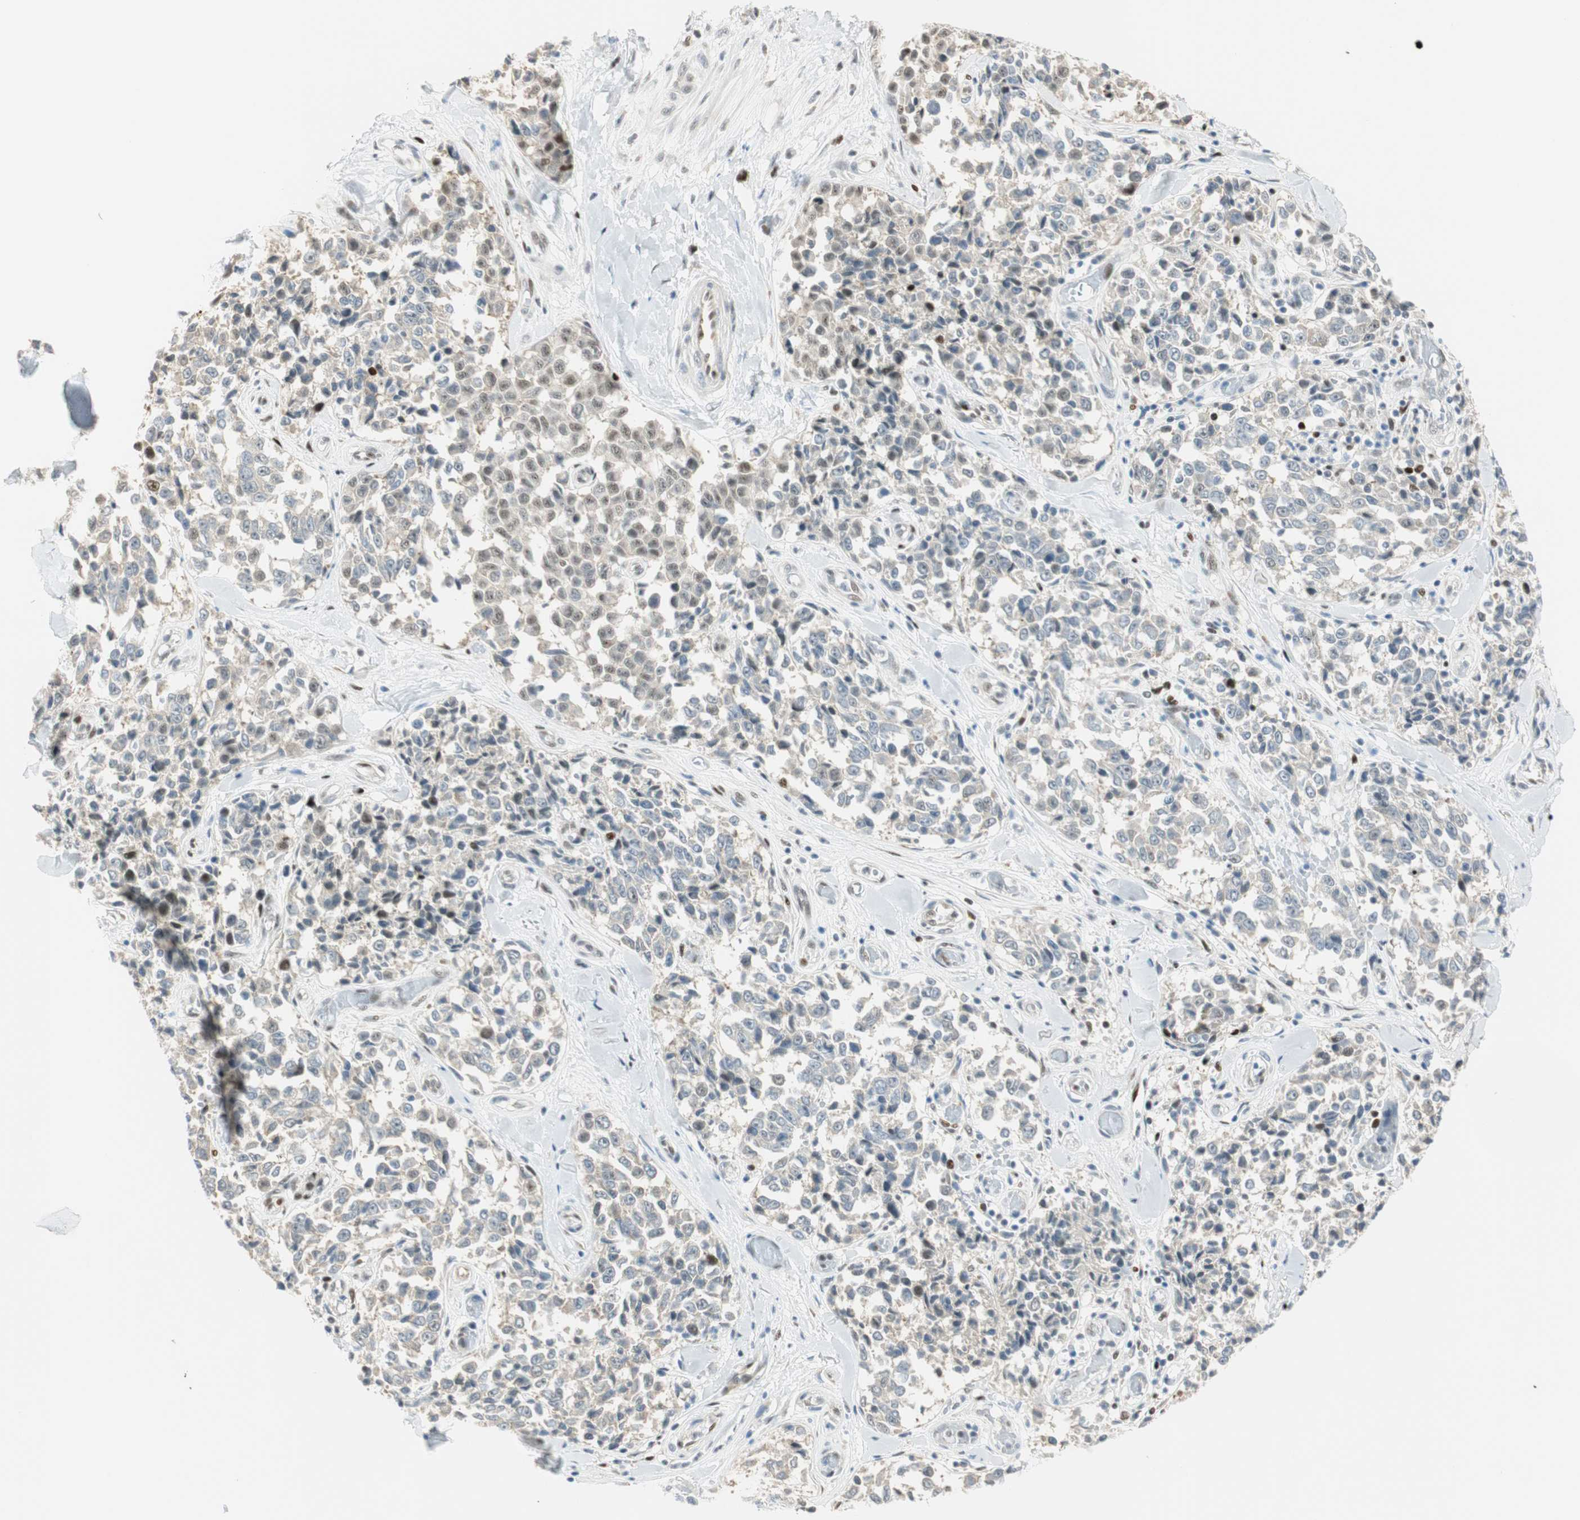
{"staining": {"intensity": "weak", "quantity": "<25%", "location": "cytoplasmic/membranous"}, "tissue": "melanoma", "cell_type": "Tumor cells", "image_type": "cancer", "snomed": [{"axis": "morphology", "description": "Malignant melanoma, NOS"}, {"axis": "topography", "description": "Skin"}], "caption": "High magnification brightfield microscopy of malignant melanoma stained with DAB (3,3'-diaminobenzidine) (brown) and counterstained with hematoxylin (blue): tumor cells show no significant staining.", "gene": "MSX2", "patient": {"sex": "female", "age": 64}}